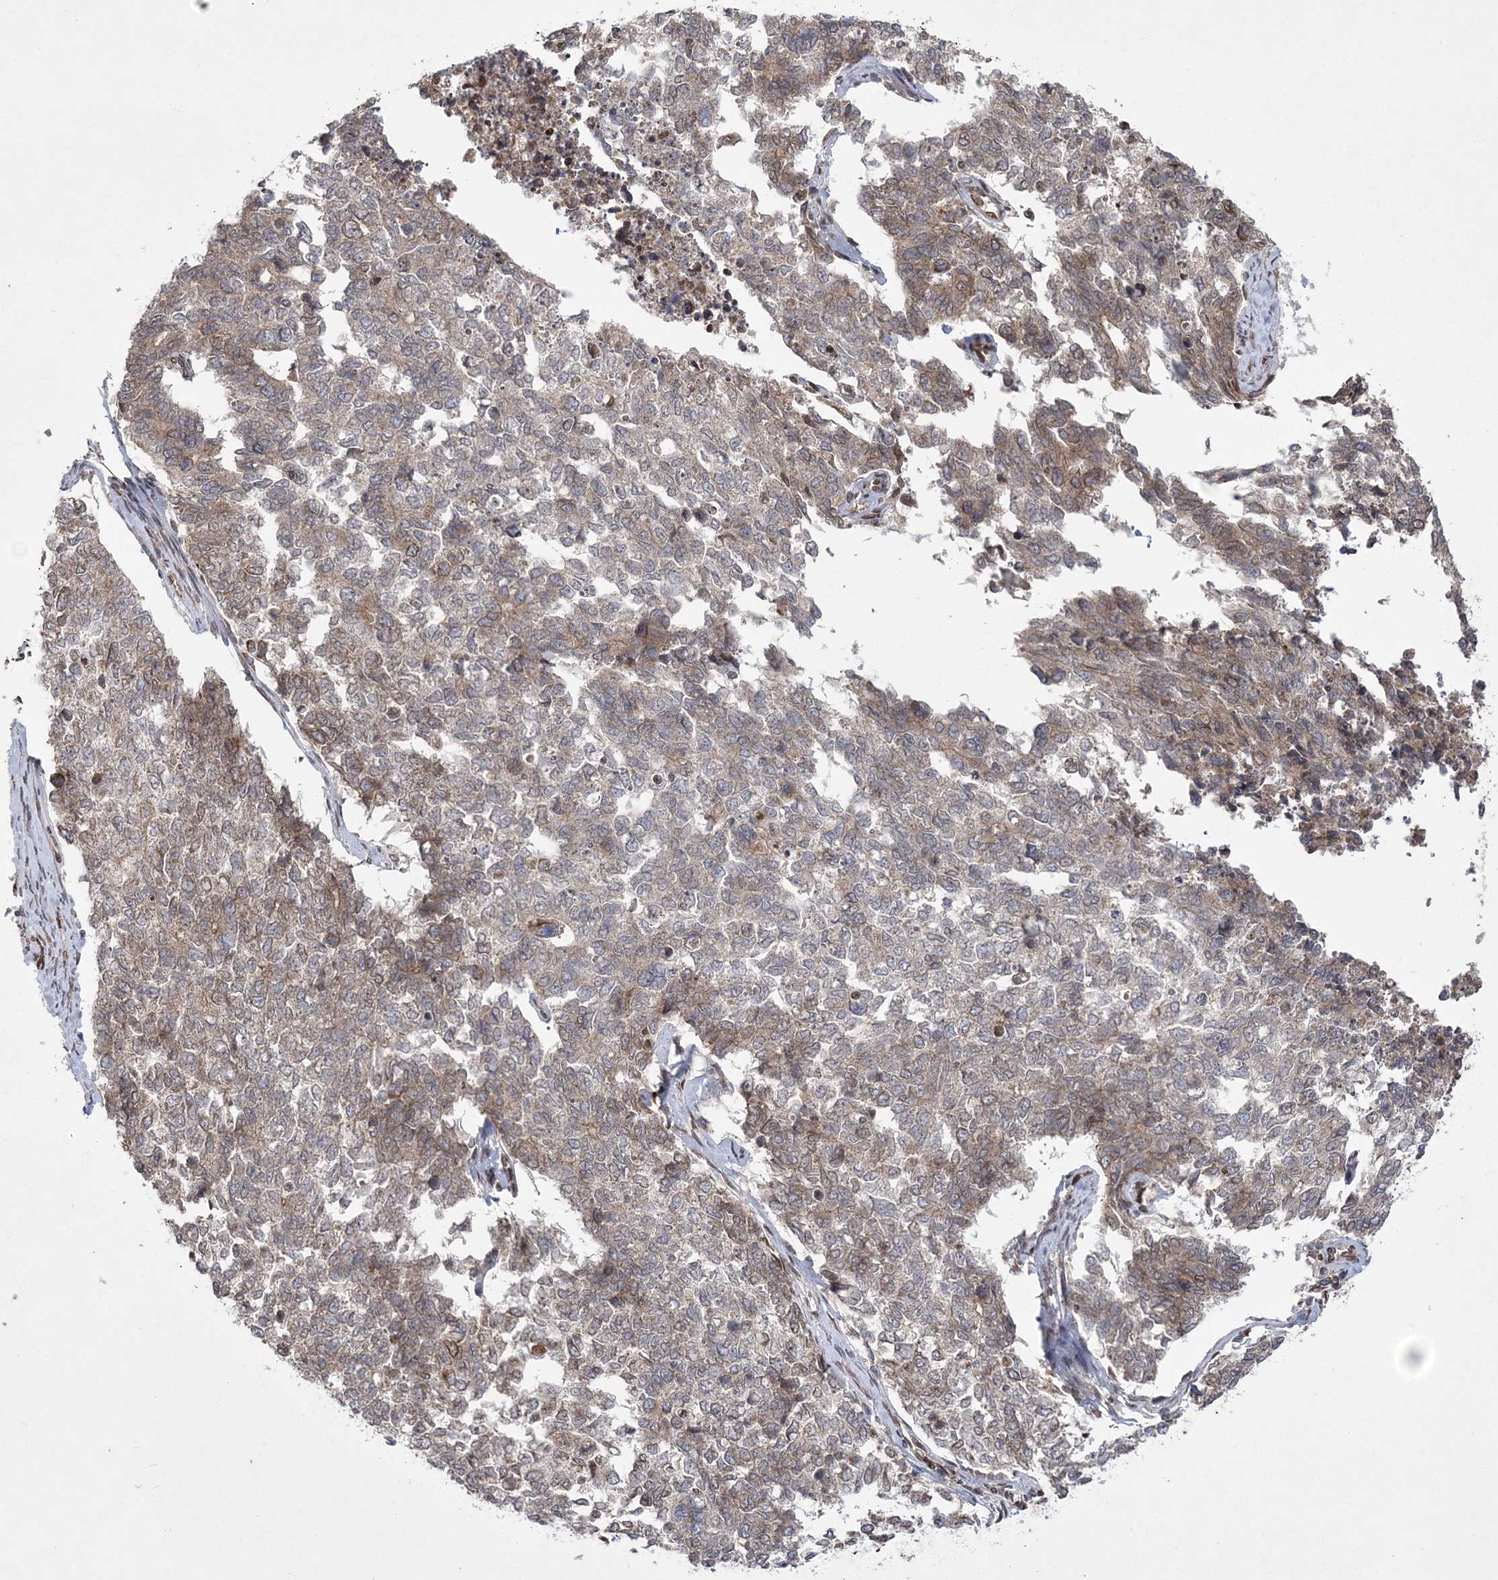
{"staining": {"intensity": "weak", "quantity": "25%-75%", "location": "cytoplasmic/membranous"}, "tissue": "cervical cancer", "cell_type": "Tumor cells", "image_type": "cancer", "snomed": [{"axis": "morphology", "description": "Squamous cell carcinoma, NOS"}, {"axis": "topography", "description": "Cervix"}], "caption": "Squamous cell carcinoma (cervical) stained with a protein marker demonstrates weak staining in tumor cells.", "gene": "DNAJC27", "patient": {"sex": "female", "age": 63}}